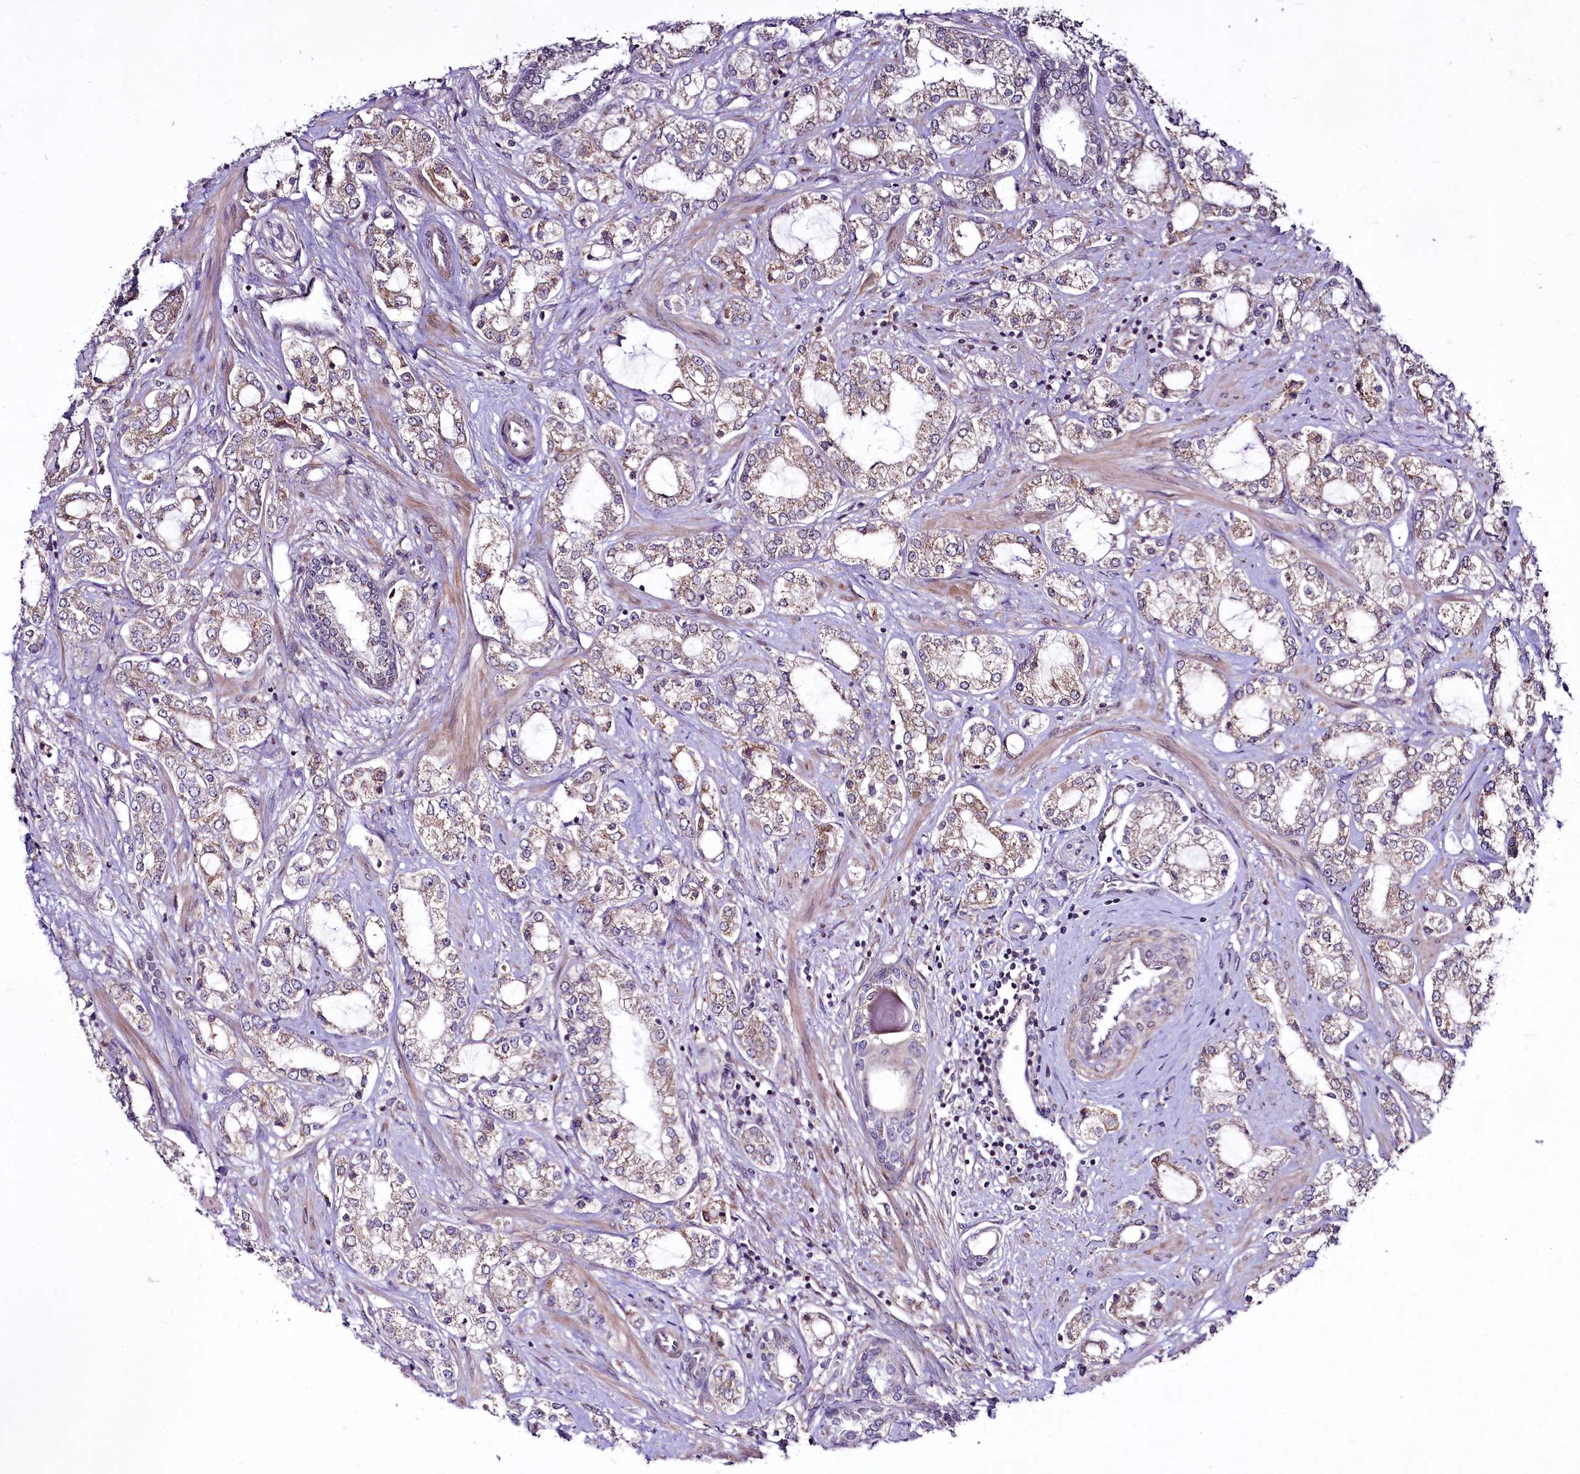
{"staining": {"intensity": "weak", "quantity": "25%-75%", "location": "cytoplasmic/membranous"}, "tissue": "prostate cancer", "cell_type": "Tumor cells", "image_type": "cancer", "snomed": [{"axis": "morphology", "description": "Adenocarcinoma, High grade"}, {"axis": "topography", "description": "Prostate"}], "caption": "The histopathology image shows a brown stain indicating the presence of a protein in the cytoplasmic/membranous of tumor cells in adenocarcinoma (high-grade) (prostate).", "gene": "RSBN1", "patient": {"sex": "male", "age": 64}}